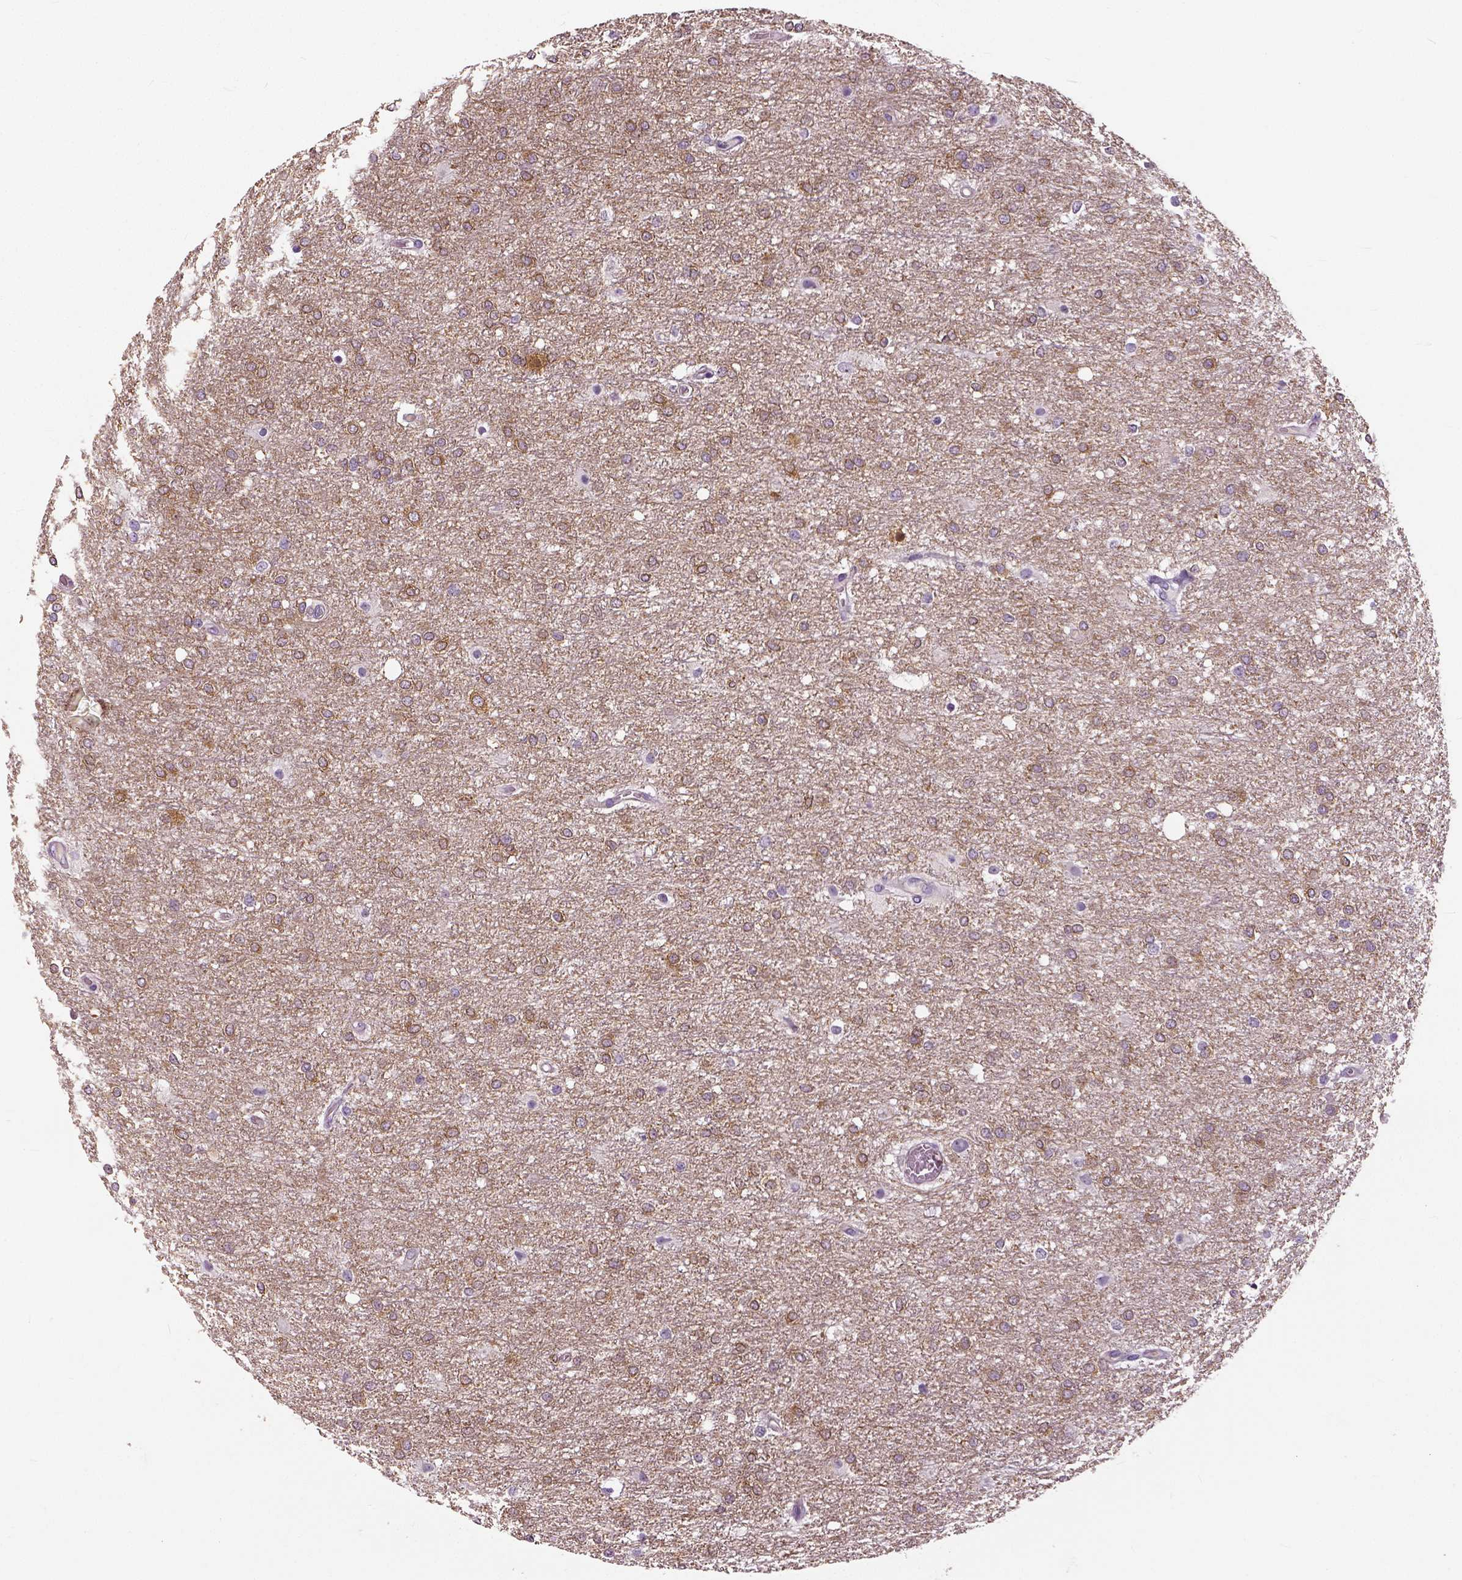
{"staining": {"intensity": "weak", "quantity": ">75%", "location": "cytoplasmic/membranous"}, "tissue": "glioma", "cell_type": "Tumor cells", "image_type": "cancer", "snomed": [{"axis": "morphology", "description": "Glioma, malignant, High grade"}, {"axis": "topography", "description": "Brain"}], "caption": "DAB immunohistochemical staining of glioma displays weak cytoplasmic/membranous protein expression in approximately >75% of tumor cells.", "gene": "NECAB1", "patient": {"sex": "female", "age": 61}}